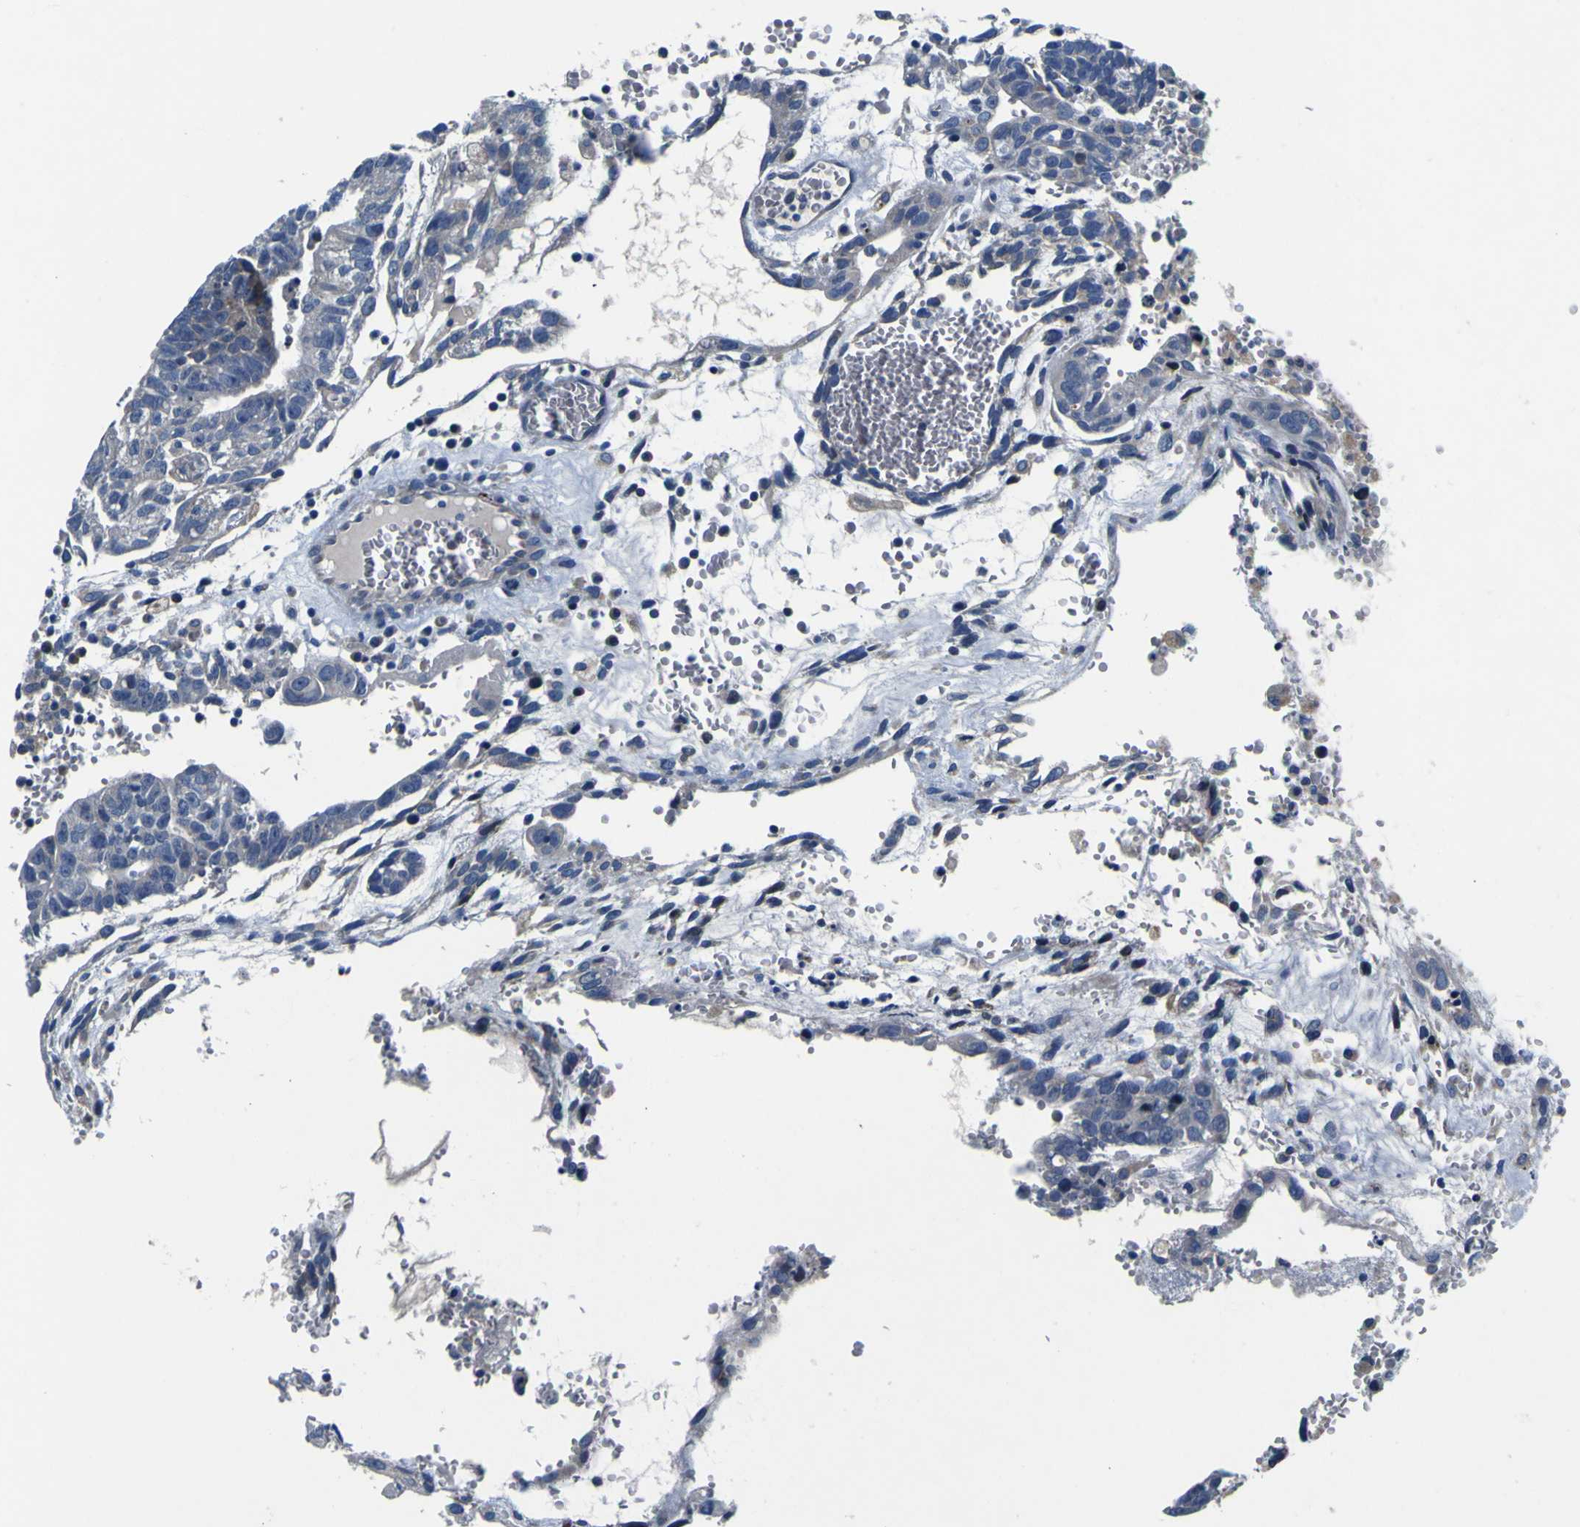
{"staining": {"intensity": "negative", "quantity": "none", "location": "none"}, "tissue": "testis cancer", "cell_type": "Tumor cells", "image_type": "cancer", "snomed": [{"axis": "morphology", "description": "Seminoma, NOS"}, {"axis": "morphology", "description": "Carcinoma, Embryonal, NOS"}, {"axis": "topography", "description": "Testis"}], "caption": "Immunohistochemistry of human testis cancer (seminoma) reveals no positivity in tumor cells. The staining was performed using DAB (3,3'-diaminobenzidine) to visualize the protein expression in brown, while the nuclei were stained in blue with hematoxylin (Magnification: 20x).", "gene": "AGAP3", "patient": {"sex": "male", "age": 52}}